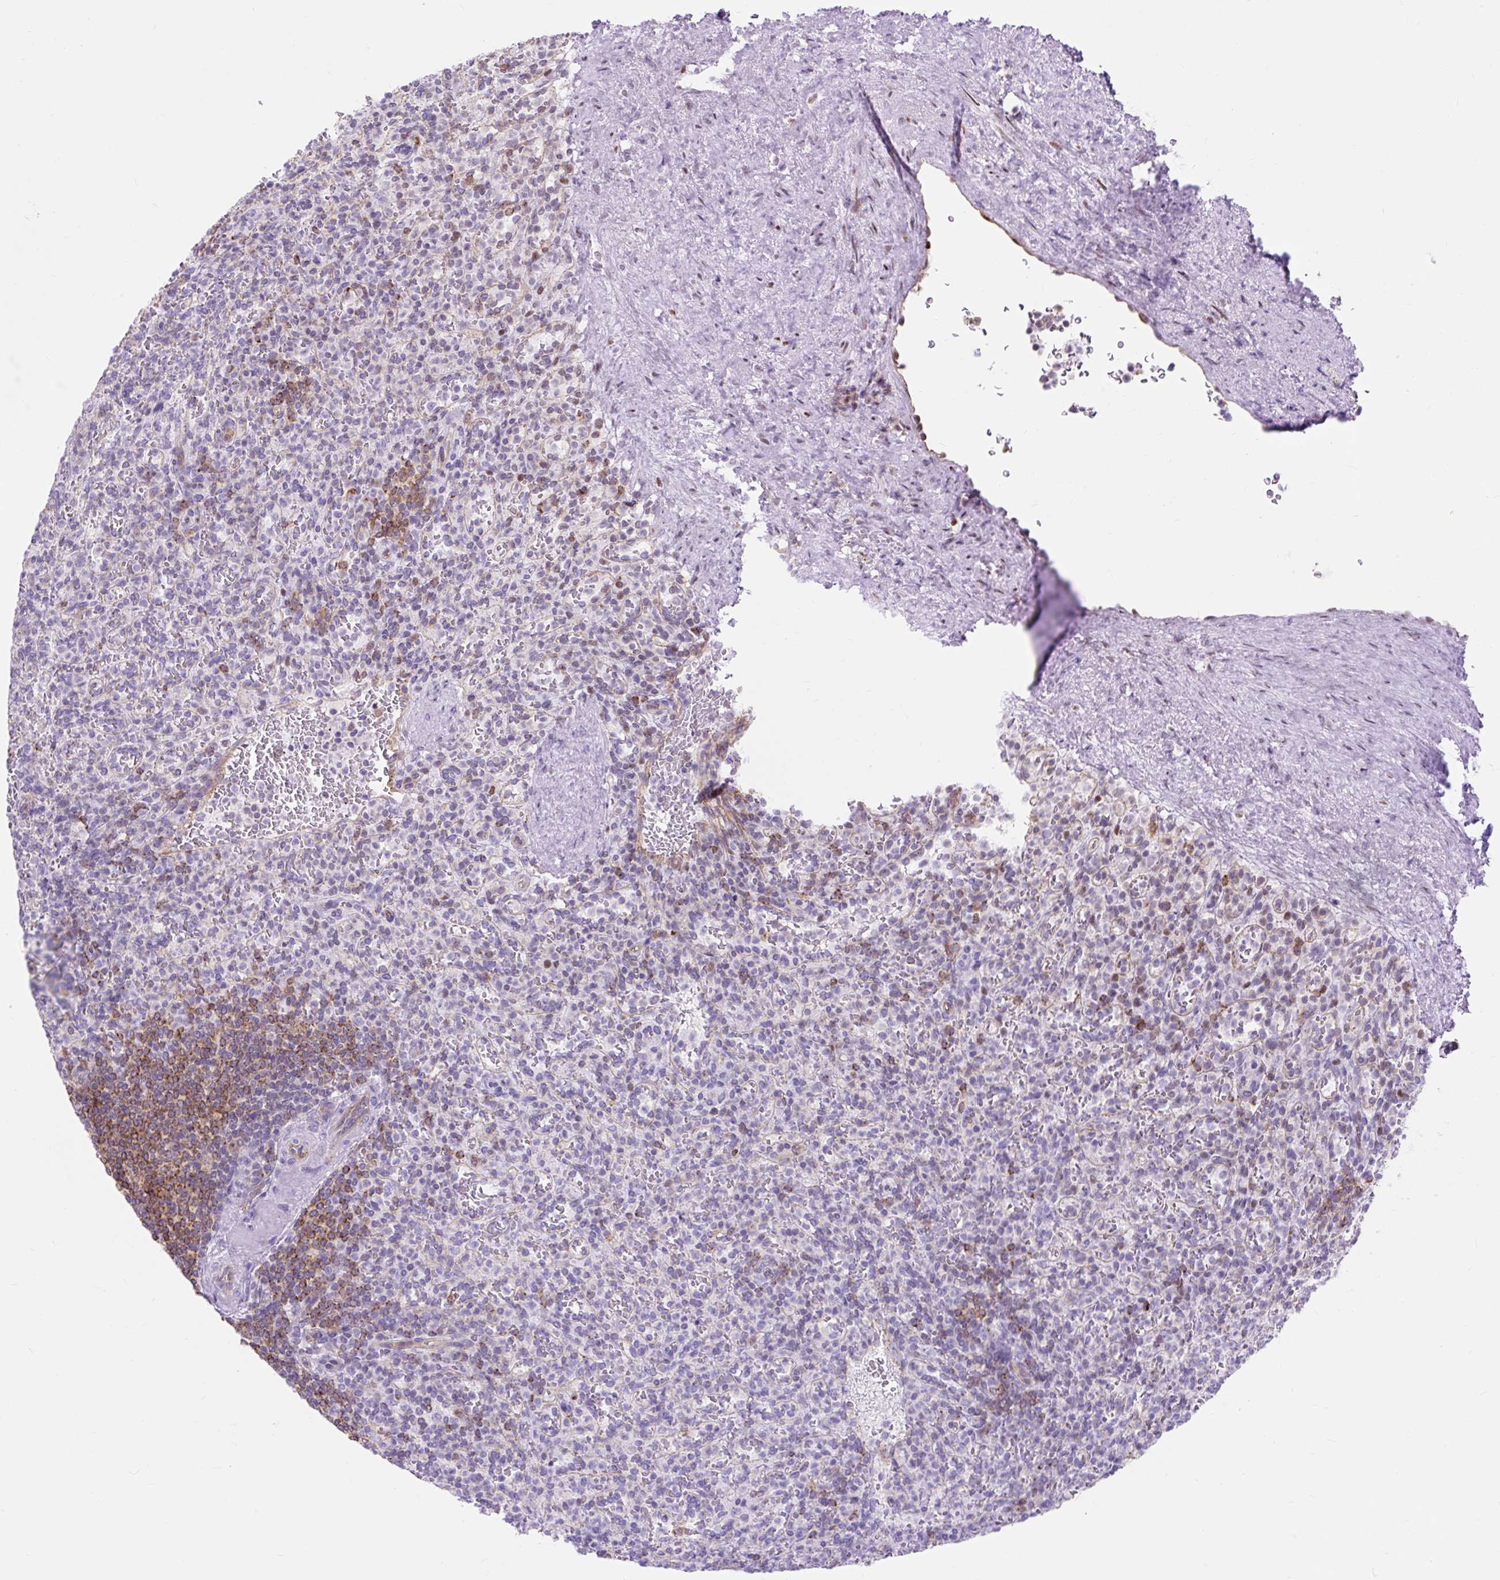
{"staining": {"intensity": "negative", "quantity": "none", "location": "none"}, "tissue": "spleen", "cell_type": "Cells in red pulp", "image_type": "normal", "snomed": [{"axis": "morphology", "description": "Normal tissue, NOS"}, {"axis": "topography", "description": "Spleen"}], "caption": "This is a image of immunohistochemistry (IHC) staining of normal spleen, which shows no staining in cells in red pulp. The staining was performed using DAB (3,3'-diaminobenzidine) to visualize the protein expression in brown, while the nuclei were stained in blue with hematoxylin (Magnification: 20x).", "gene": "HIP1R", "patient": {"sex": "female", "age": 74}}